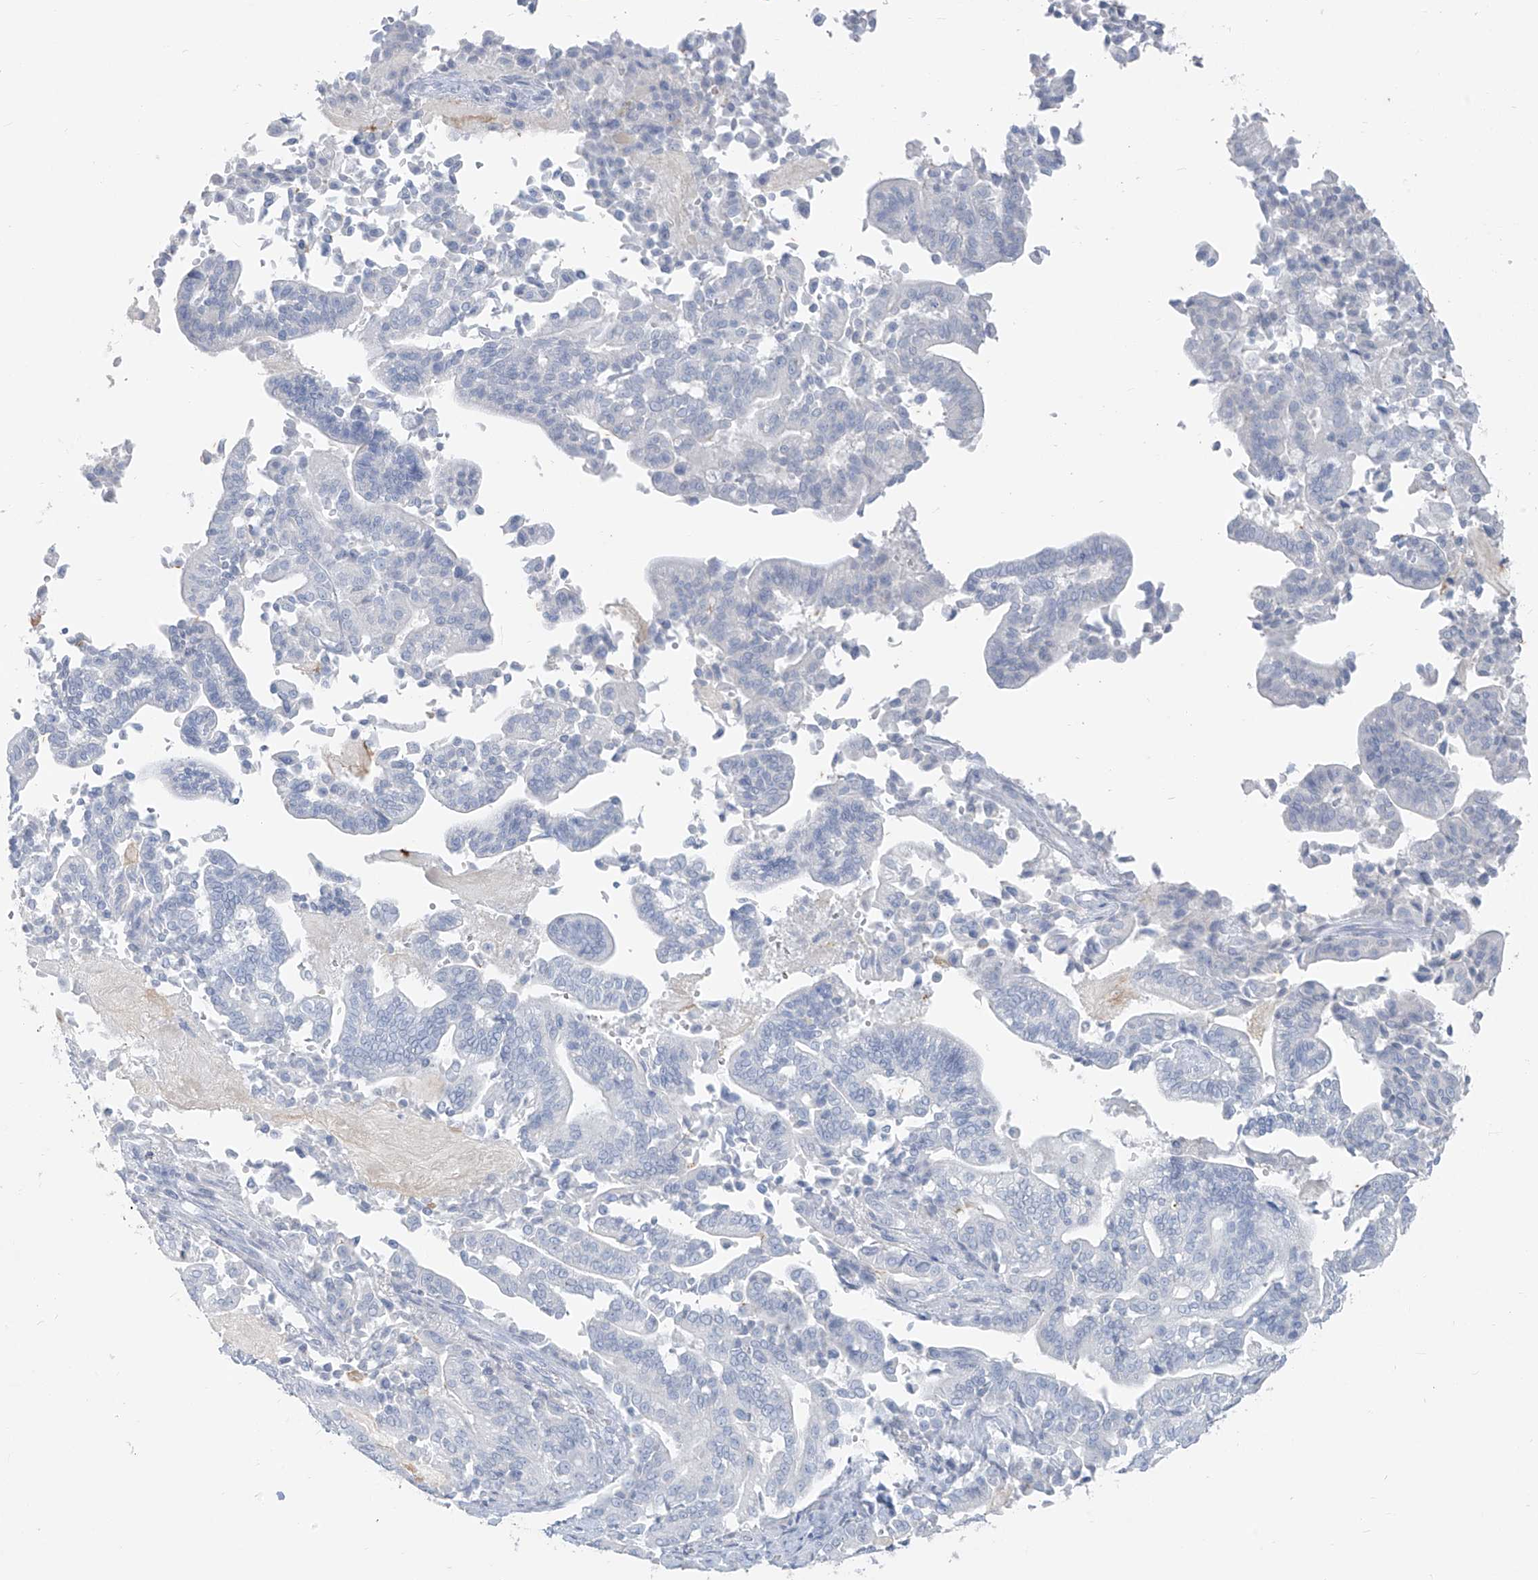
{"staining": {"intensity": "negative", "quantity": "none", "location": "none"}, "tissue": "pancreatic cancer", "cell_type": "Tumor cells", "image_type": "cancer", "snomed": [{"axis": "morphology", "description": "Normal tissue, NOS"}, {"axis": "morphology", "description": "Adenocarcinoma, NOS"}, {"axis": "topography", "description": "Pancreas"}], "caption": "IHC histopathology image of adenocarcinoma (pancreatic) stained for a protein (brown), which shows no expression in tumor cells.", "gene": "CX3CR1", "patient": {"sex": "male", "age": 63}}